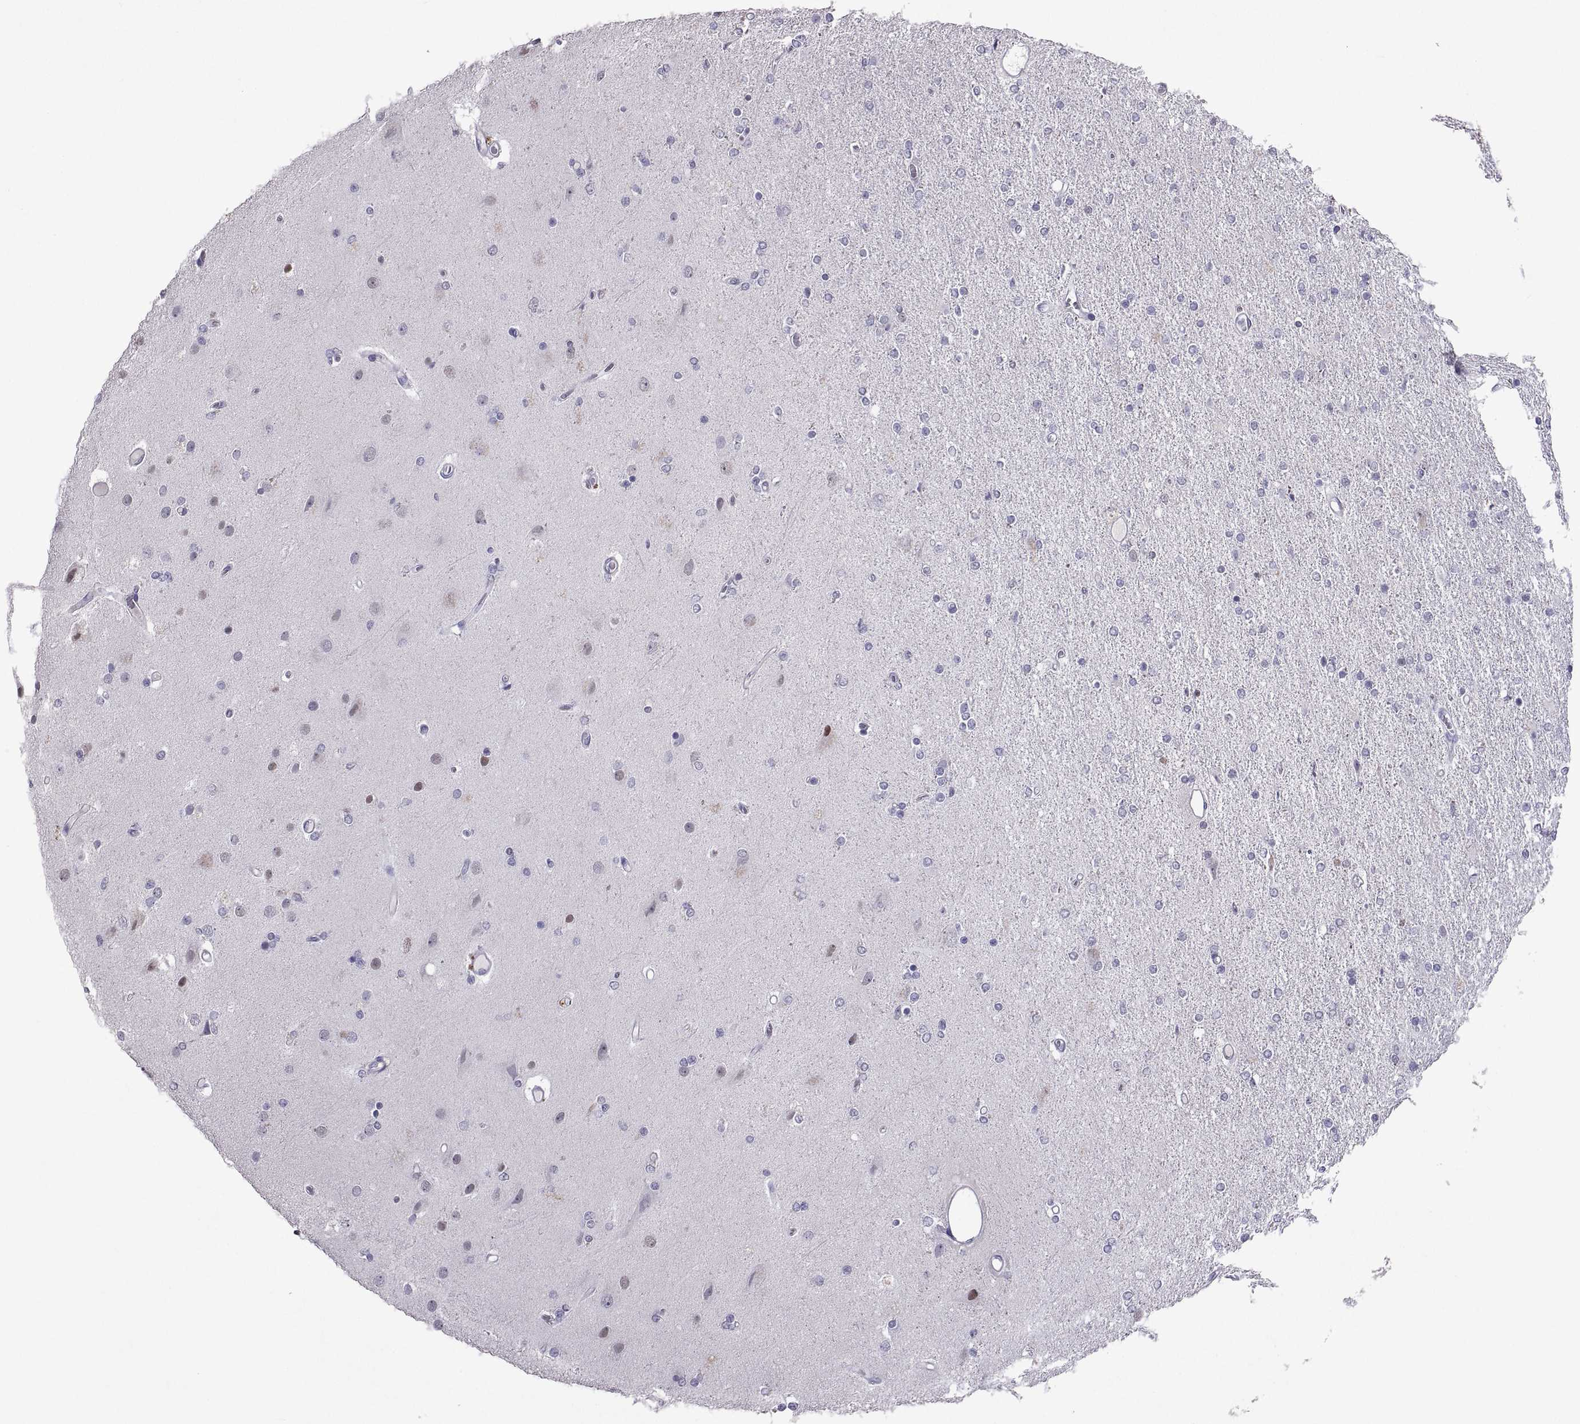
{"staining": {"intensity": "negative", "quantity": "none", "location": "none"}, "tissue": "glioma", "cell_type": "Tumor cells", "image_type": "cancer", "snomed": [{"axis": "morphology", "description": "Glioma, malignant, High grade"}, {"axis": "topography", "description": "Cerebral cortex"}], "caption": "Photomicrograph shows no significant protein staining in tumor cells of high-grade glioma (malignant).", "gene": "SOX21", "patient": {"sex": "male", "age": 70}}